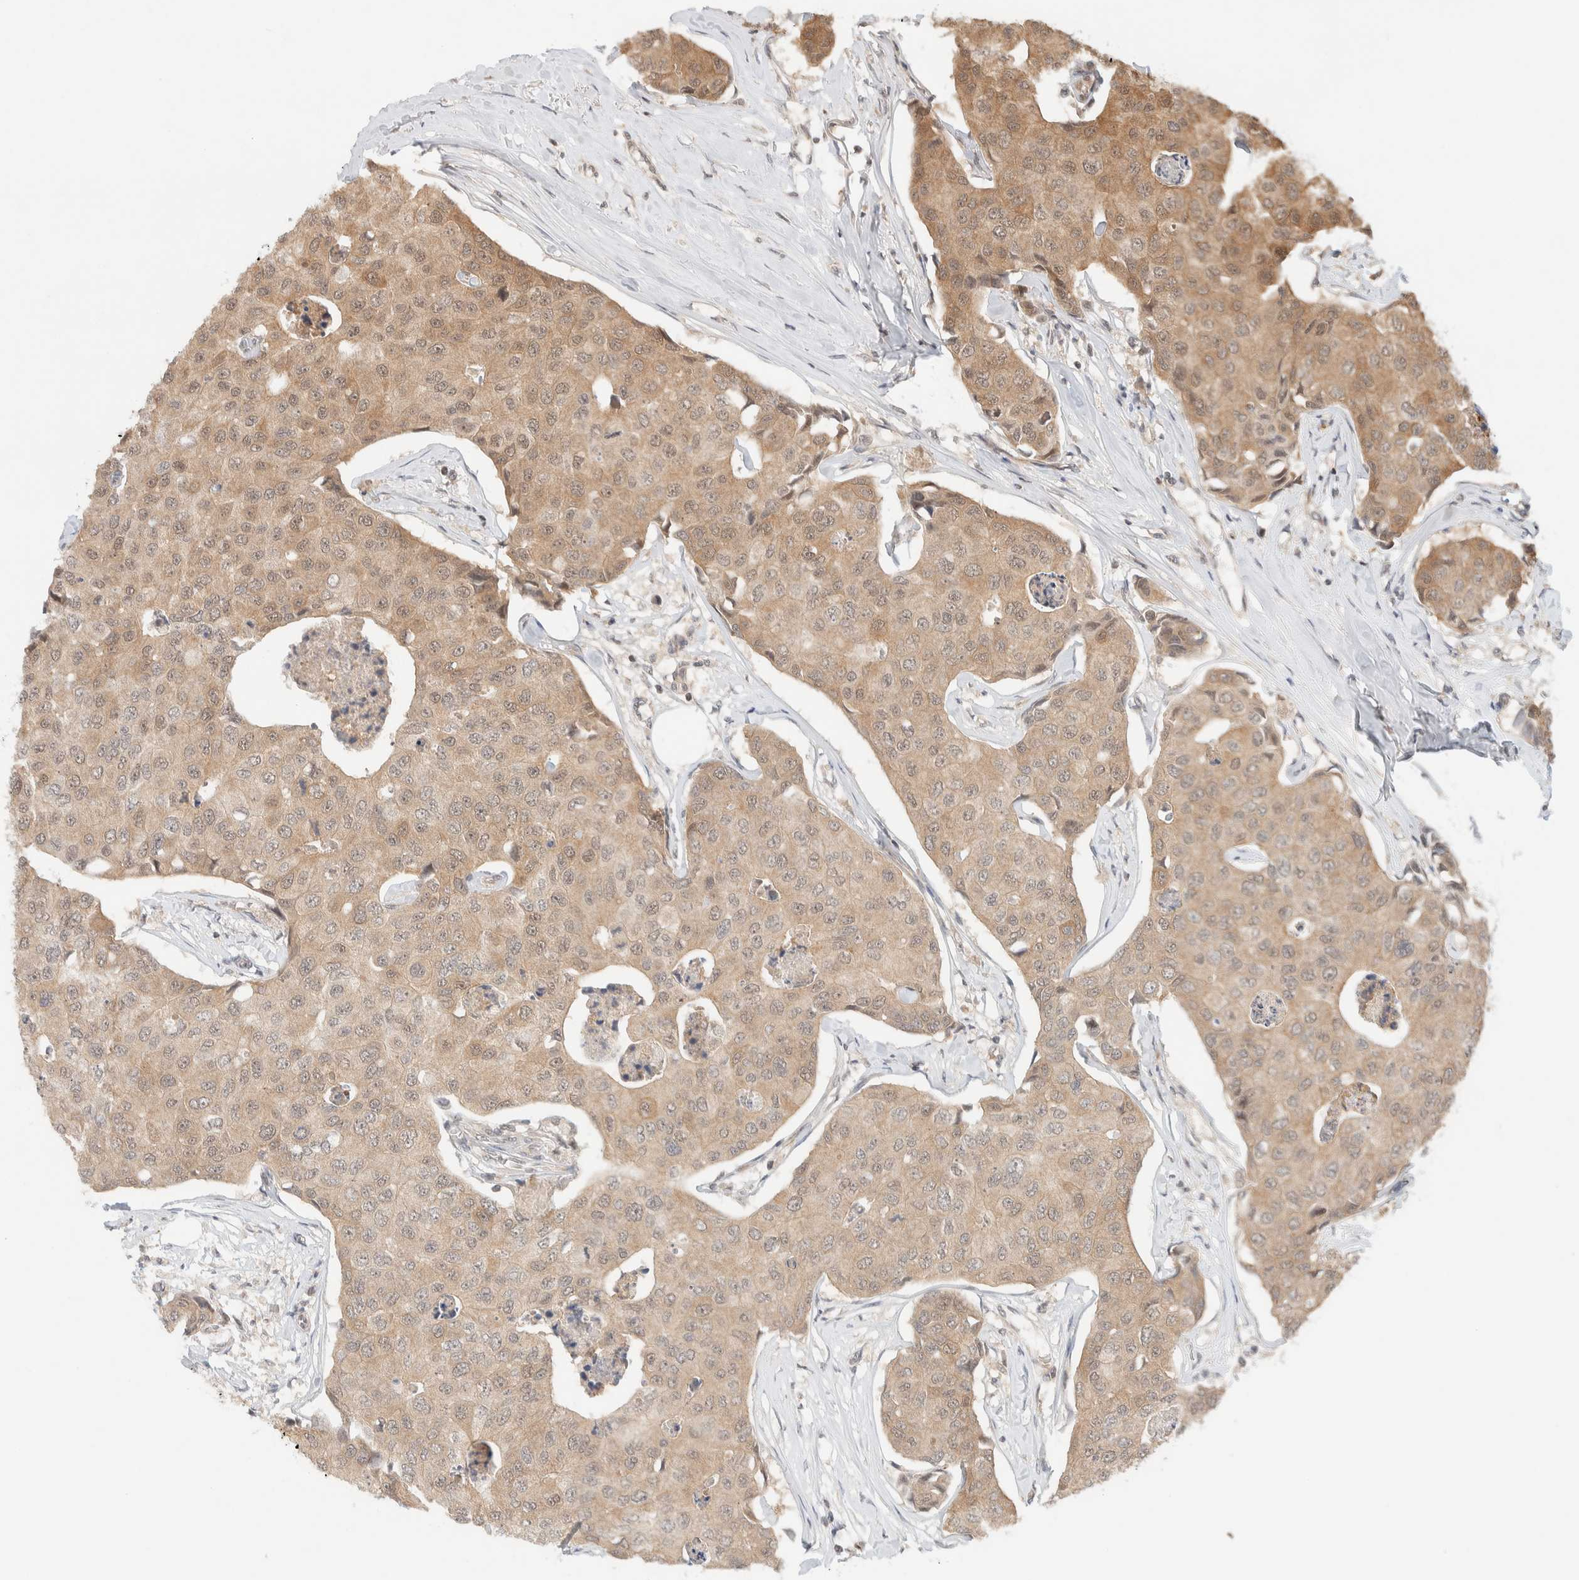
{"staining": {"intensity": "weak", "quantity": ">75%", "location": "cytoplasmic/membranous"}, "tissue": "breast cancer", "cell_type": "Tumor cells", "image_type": "cancer", "snomed": [{"axis": "morphology", "description": "Duct carcinoma"}, {"axis": "topography", "description": "Breast"}], "caption": "Breast intraductal carcinoma was stained to show a protein in brown. There is low levels of weak cytoplasmic/membranous positivity in approximately >75% of tumor cells. The protein of interest is stained brown, and the nuclei are stained in blue (DAB IHC with brightfield microscopy, high magnification).", "gene": "C8orf76", "patient": {"sex": "female", "age": 80}}